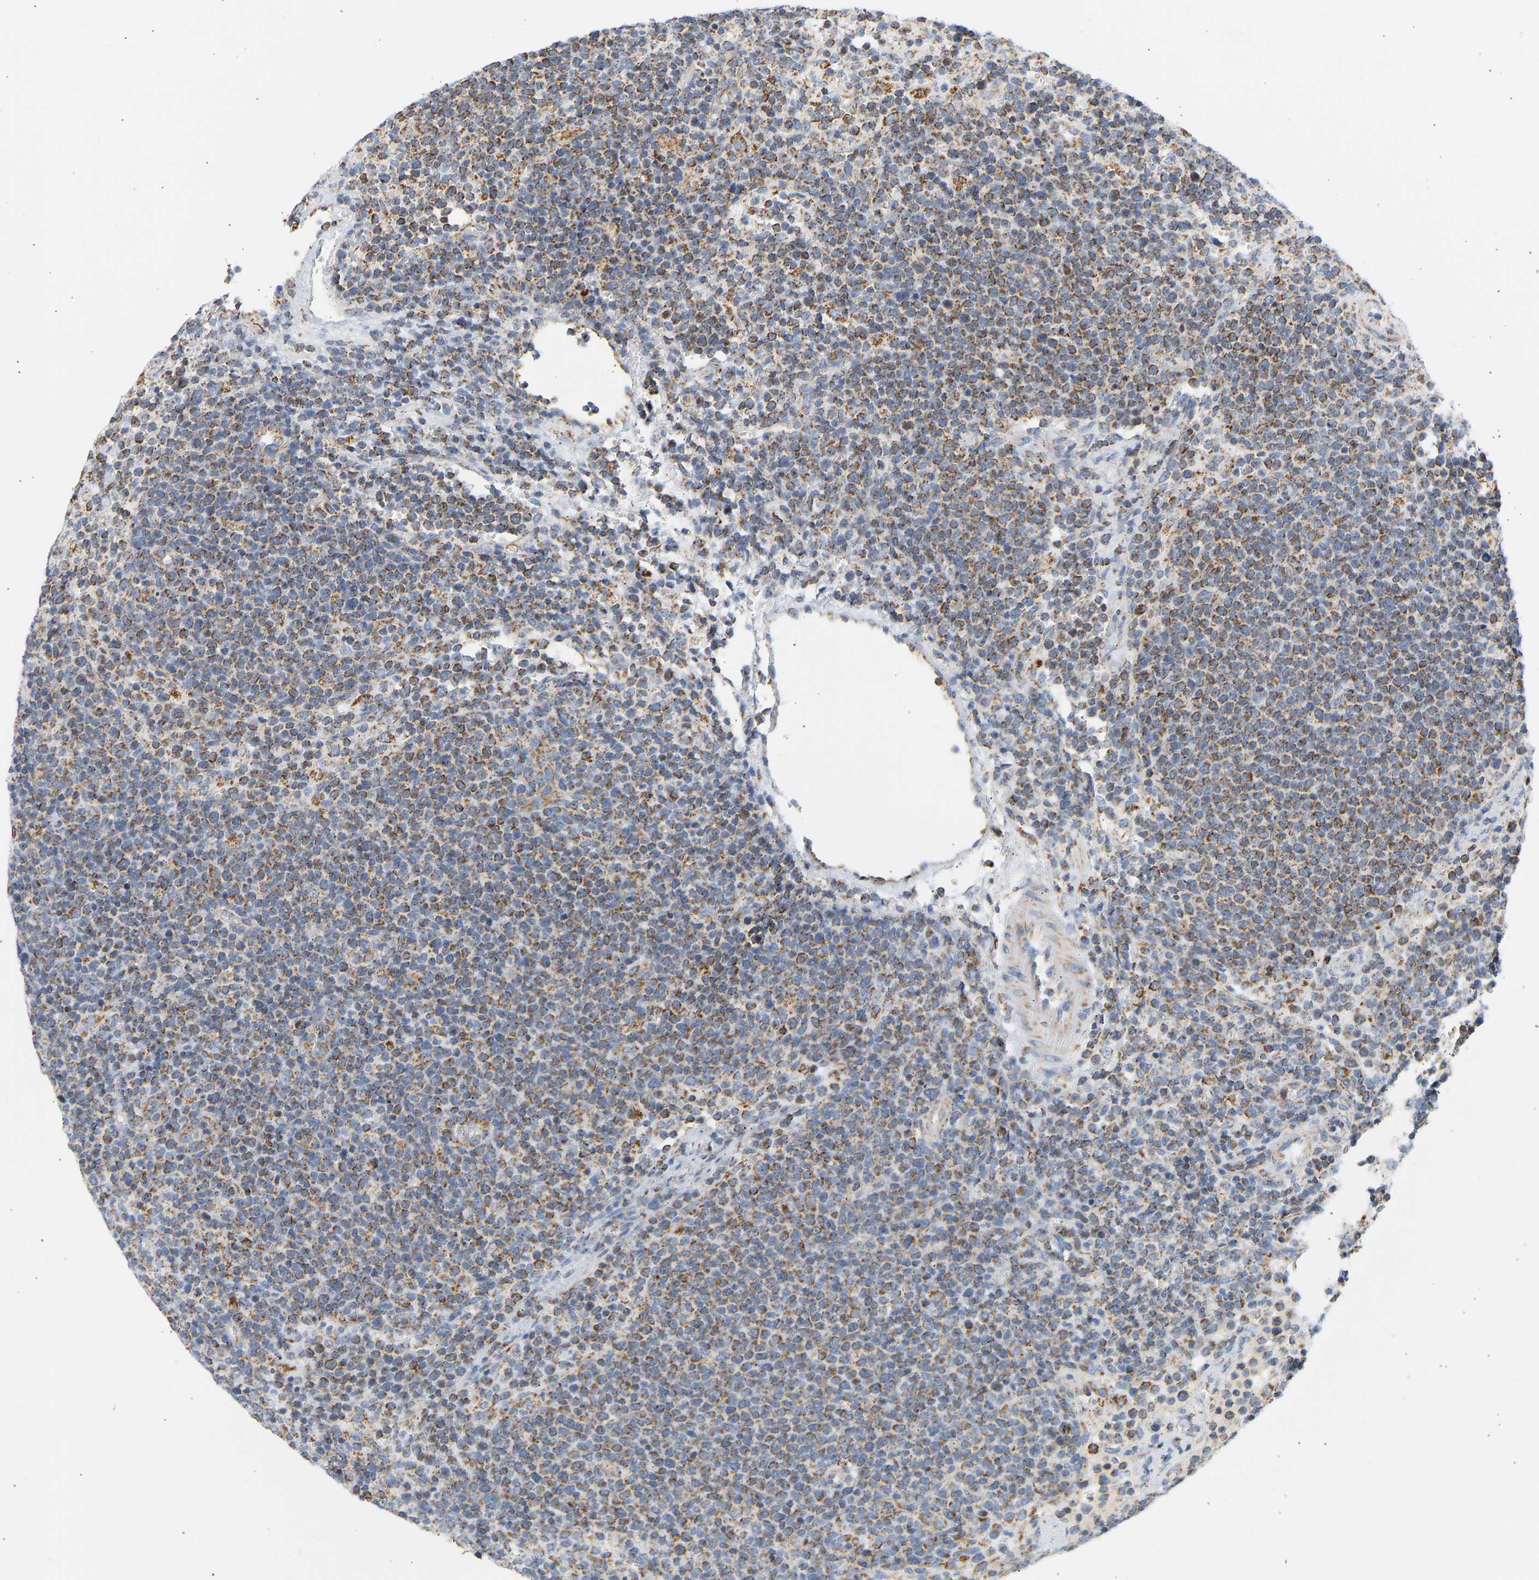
{"staining": {"intensity": "moderate", "quantity": ">75%", "location": "cytoplasmic/membranous"}, "tissue": "lymphoma", "cell_type": "Tumor cells", "image_type": "cancer", "snomed": [{"axis": "morphology", "description": "Malignant lymphoma, non-Hodgkin's type, High grade"}, {"axis": "topography", "description": "Lymph node"}], "caption": "A brown stain shows moderate cytoplasmic/membranous positivity of a protein in human lymphoma tumor cells. (Stains: DAB in brown, nuclei in blue, Microscopy: brightfield microscopy at high magnification).", "gene": "GRPEL2", "patient": {"sex": "male", "age": 61}}